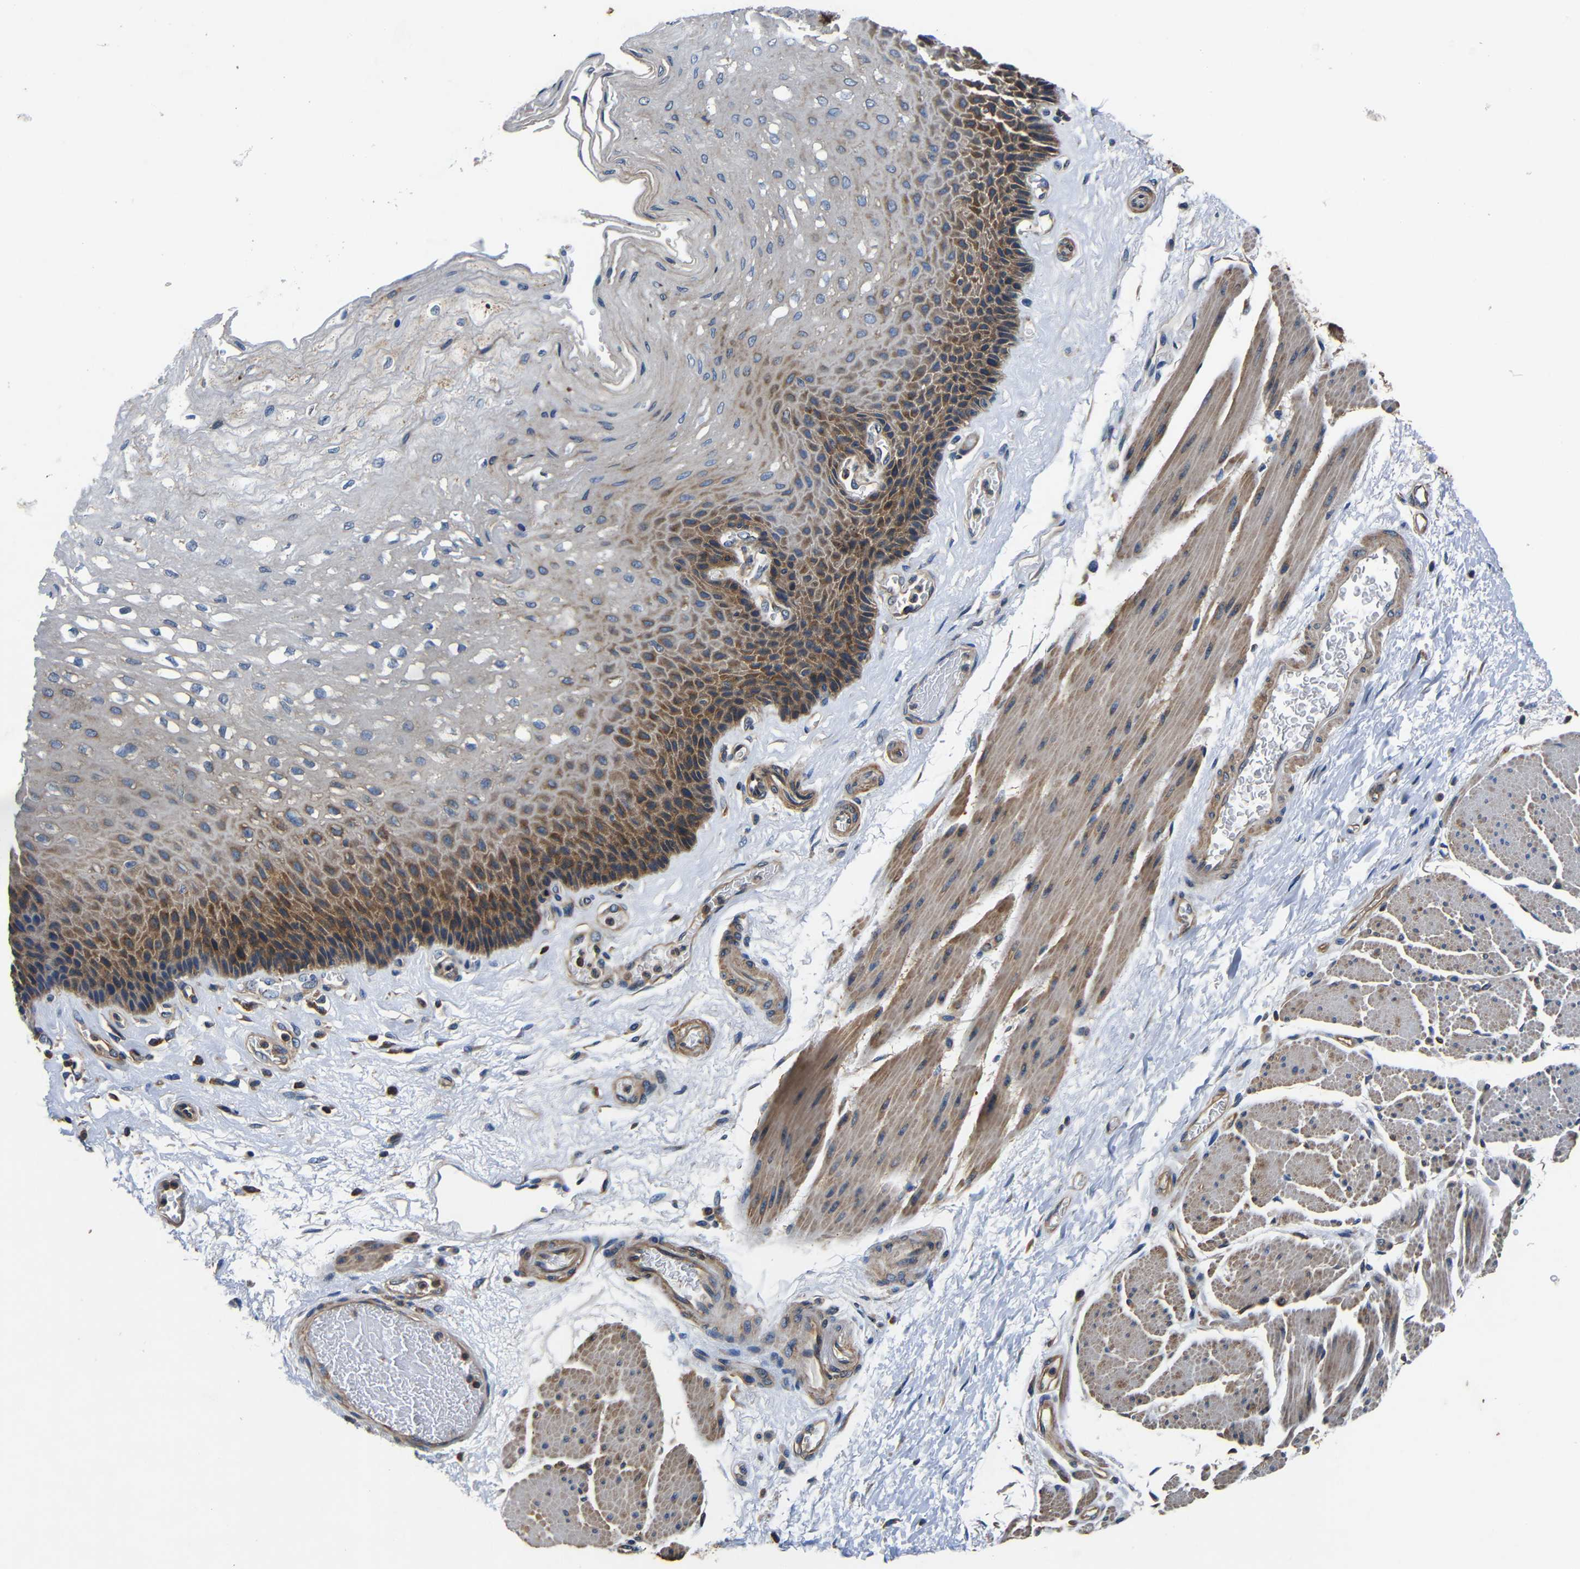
{"staining": {"intensity": "moderate", "quantity": "25%-75%", "location": "cytoplasmic/membranous"}, "tissue": "esophagus", "cell_type": "Squamous epithelial cells", "image_type": "normal", "snomed": [{"axis": "morphology", "description": "Normal tissue, NOS"}, {"axis": "topography", "description": "Esophagus"}], "caption": "This is a photomicrograph of immunohistochemistry (IHC) staining of normal esophagus, which shows moderate positivity in the cytoplasmic/membranous of squamous epithelial cells.", "gene": "CNR2", "patient": {"sex": "female", "age": 72}}